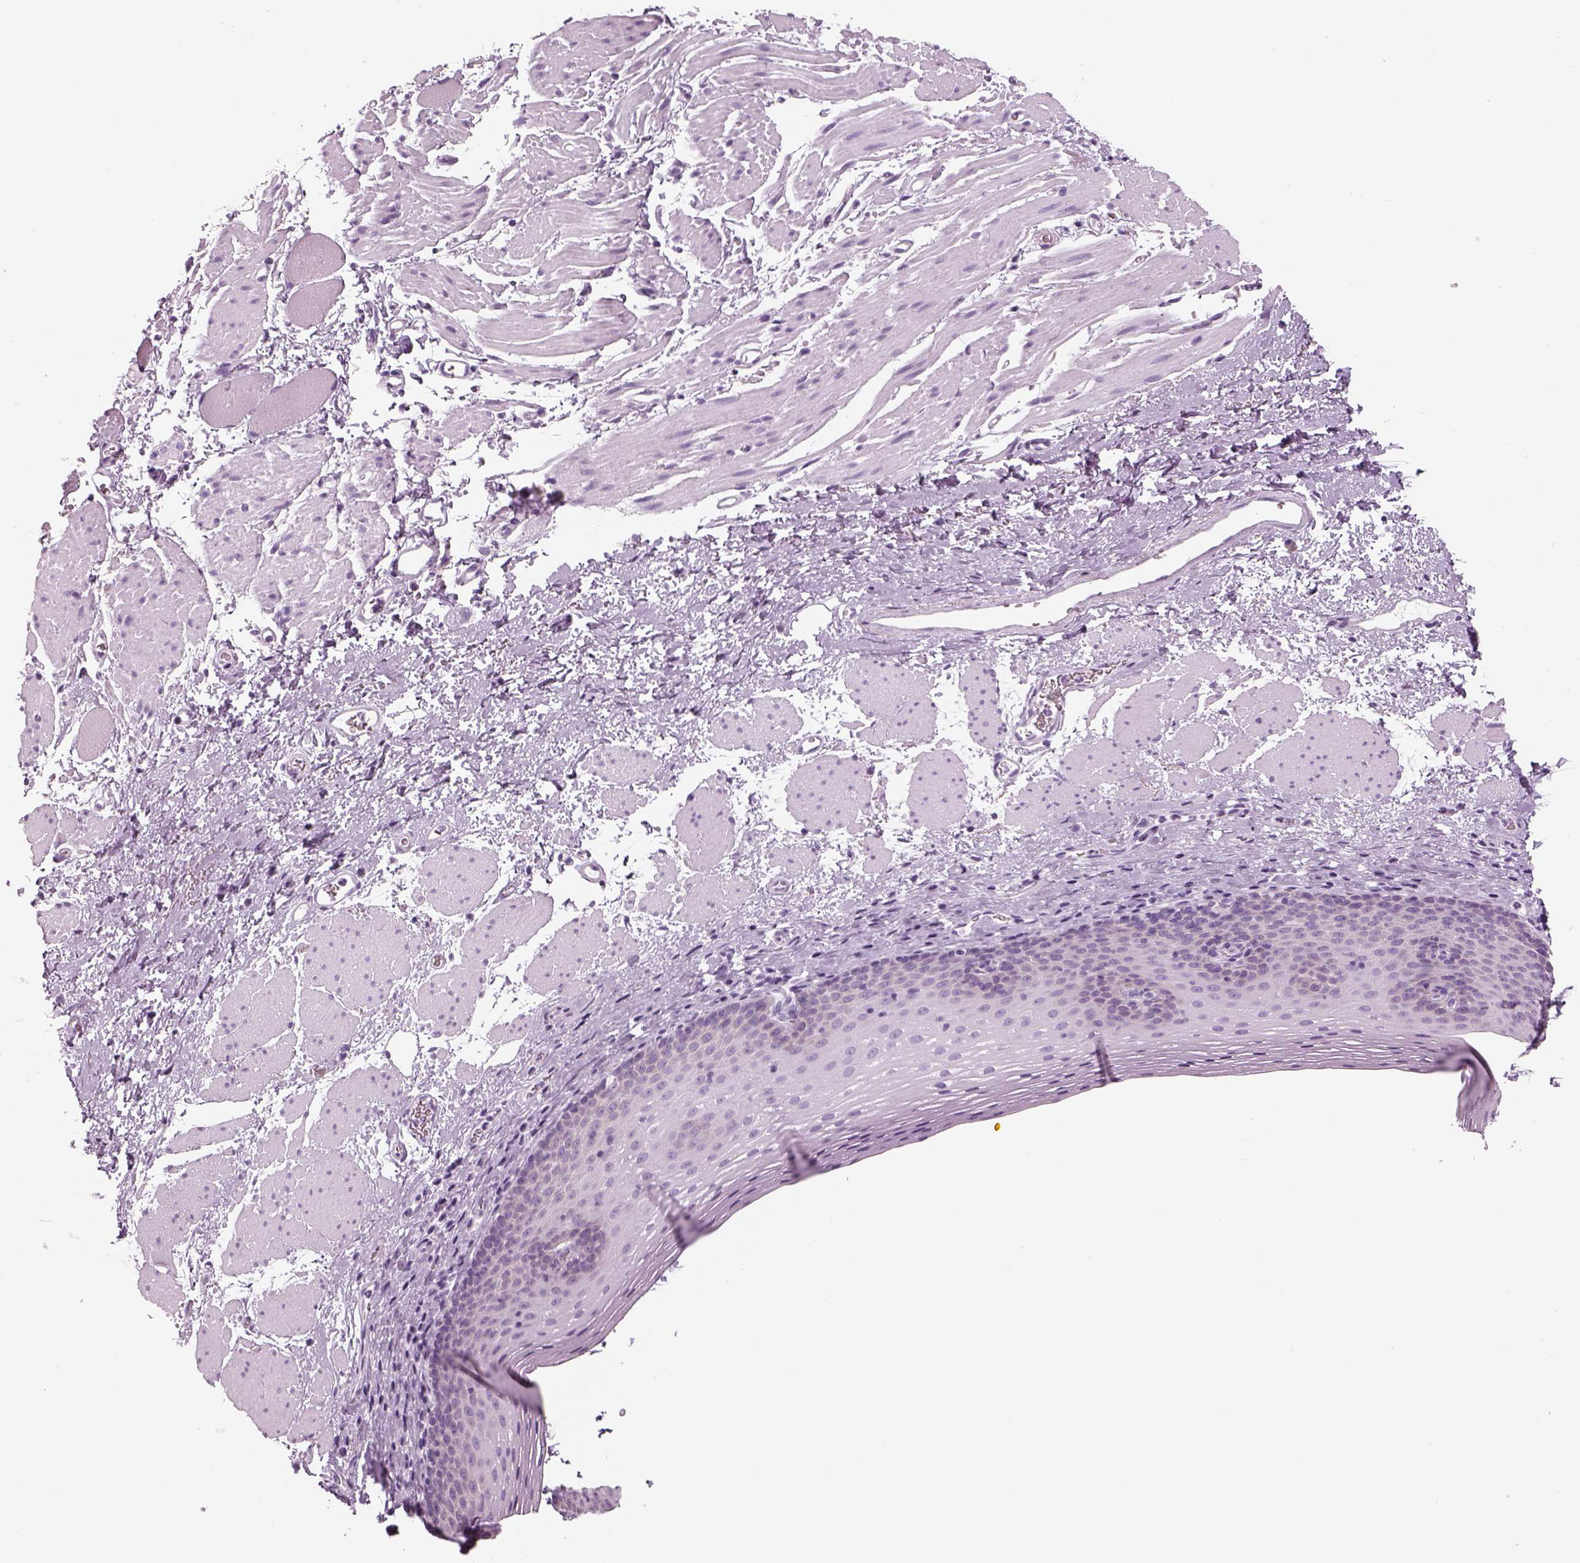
{"staining": {"intensity": "negative", "quantity": "none", "location": "none"}, "tissue": "esophagus", "cell_type": "Squamous epithelial cells", "image_type": "normal", "snomed": [{"axis": "morphology", "description": "Normal tissue, NOS"}, {"axis": "topography", "description": "Esophagus"}], "caption": "Squamous epithelial cells are negative for protein expression in normal human esophagus.", "gene": "SAG", "patient": {"sex": "female", "age": 68}}